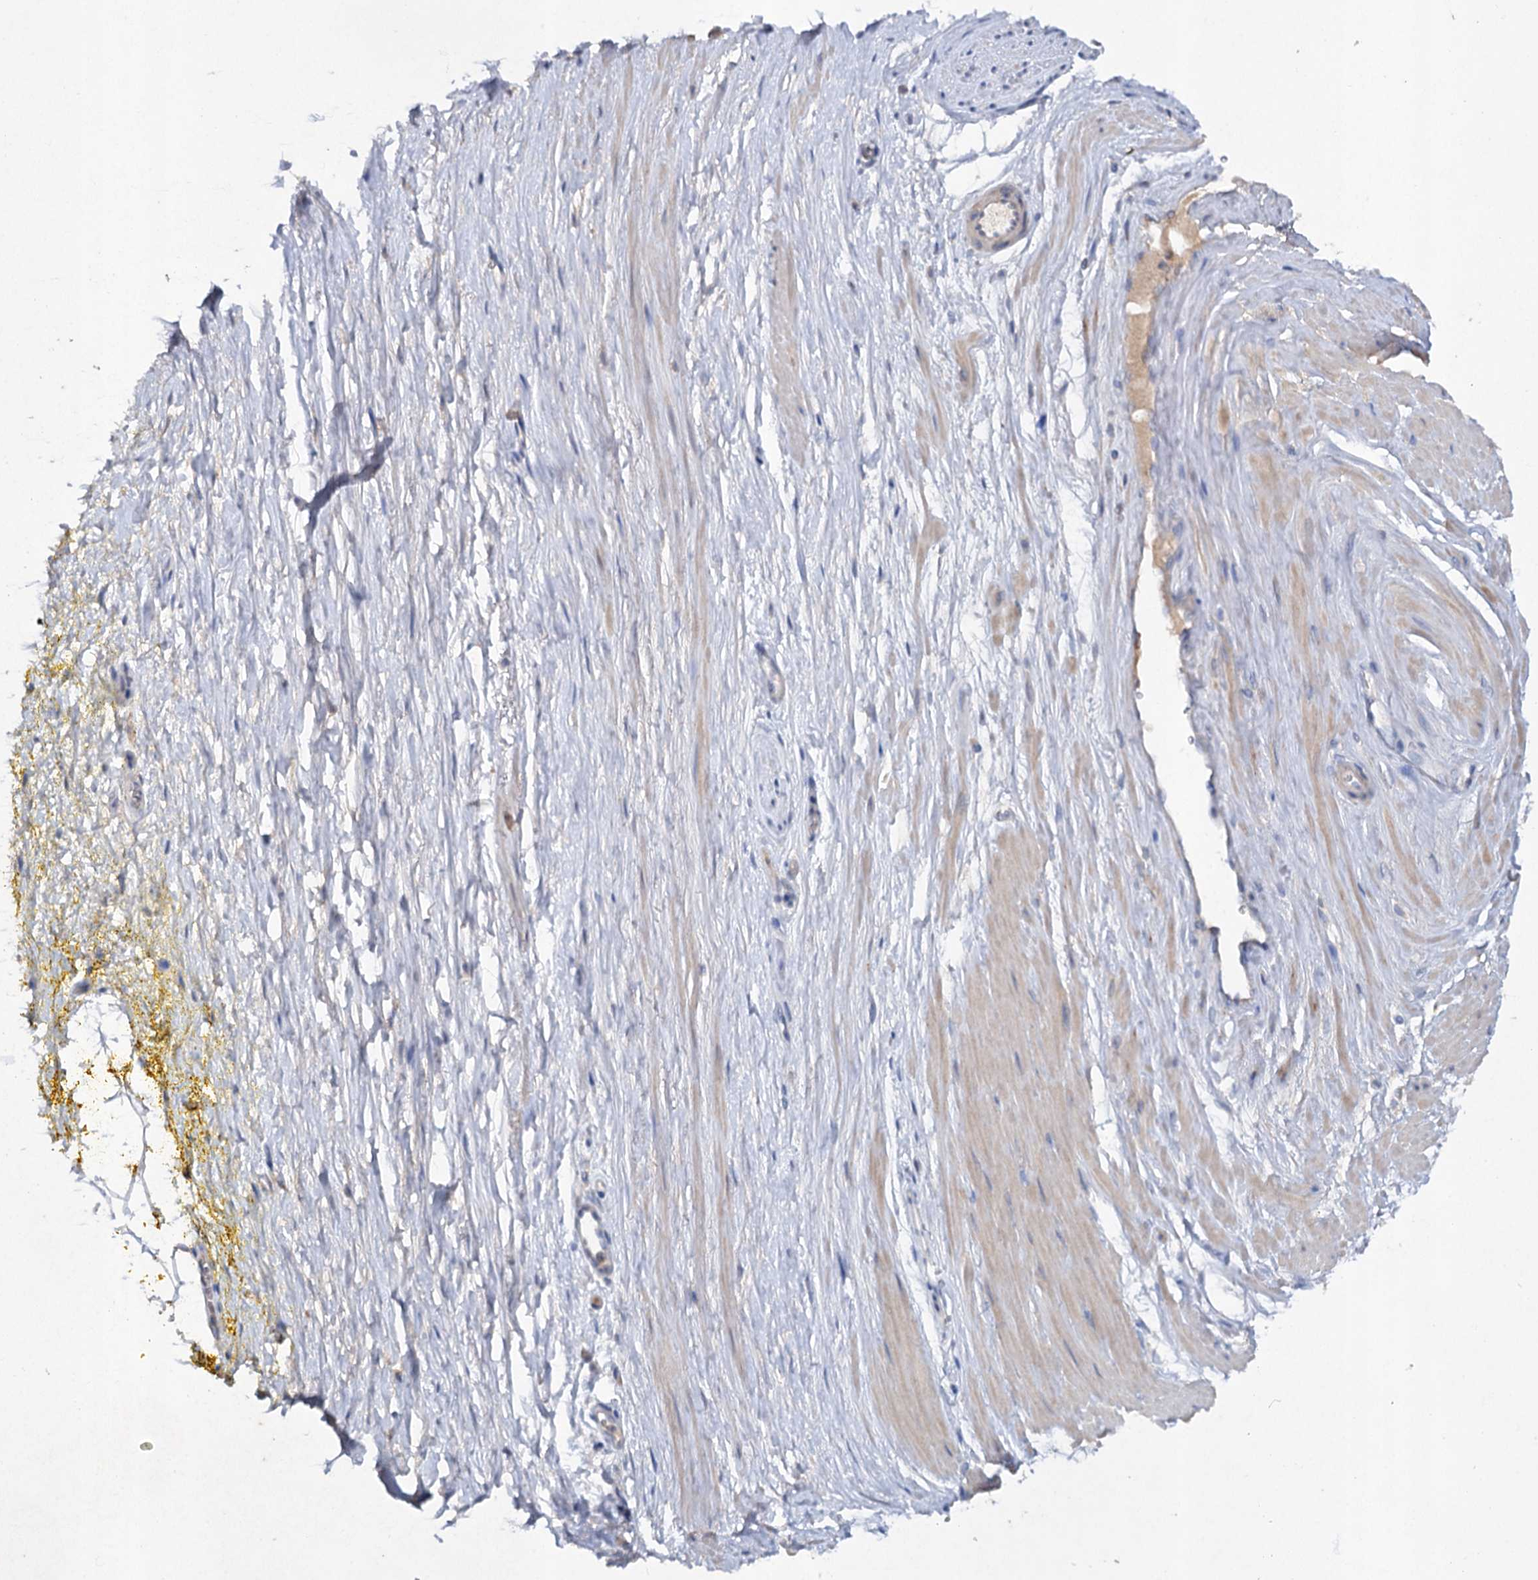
{"staining": {"intensity": "negative", "quantity": "none", "location": "none"}, "tissue": "adipose tissue", "cell_type": "Adipocytes", "image_type": "normal", "snomed": [{"axis": "morphology", "description": "Normal tissue, NOS"}, {"axis": "morphology", "description": "Adenocarcinoma, Low grade"}, {"axis": "topography", "description": "Prostate"}, {"axis": "topography", "description": "Peripheral nerve tissue"}], "caption": "This is an immunohistochemistry photomicrograph of normal adipose tissue. There is no staining in adipocytes.", "gene": "ATP4A", "patient": {"sex": "male", "age": 63}}